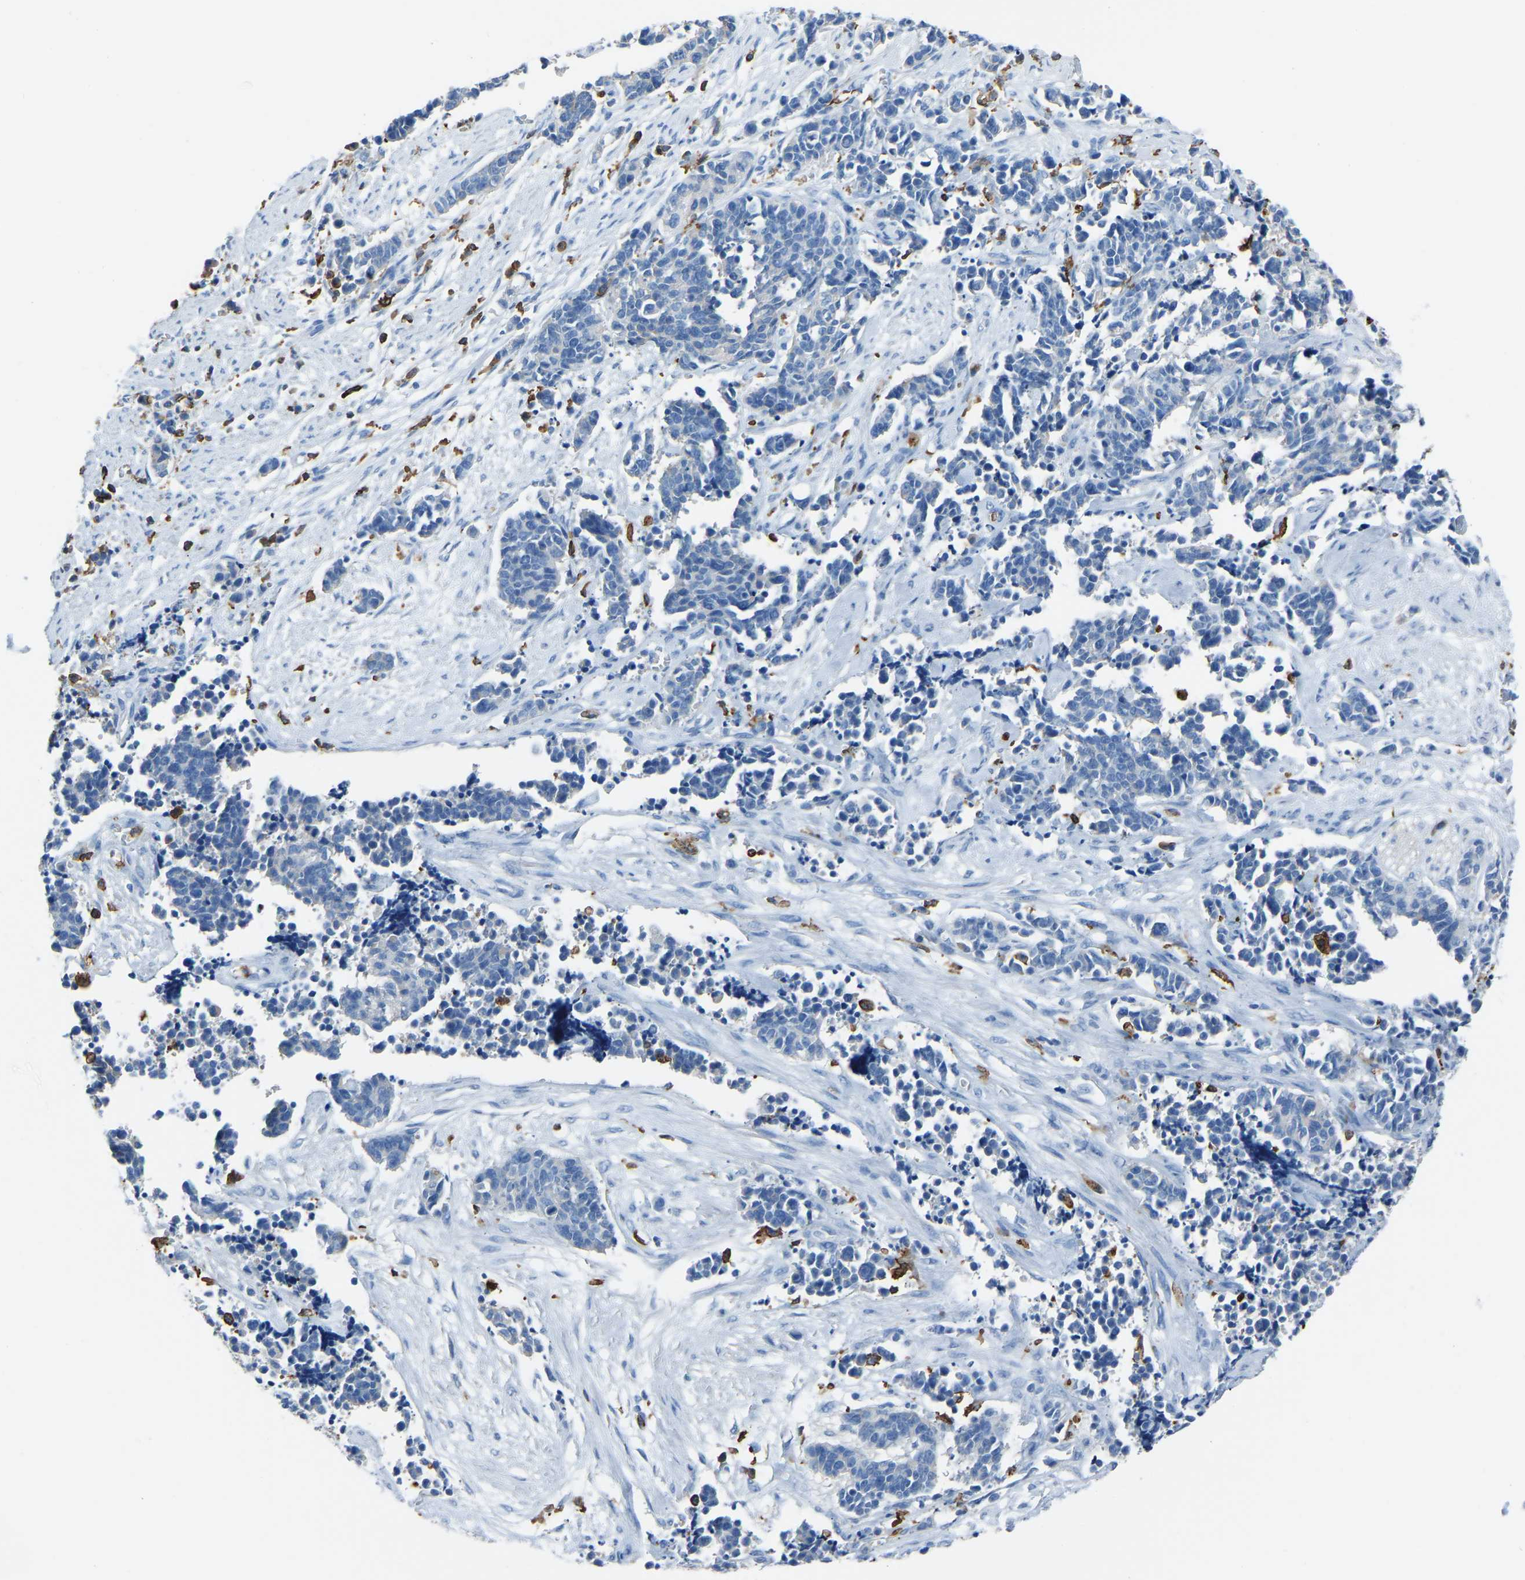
{"staining": {"intensity": "negative", "quantity": "none", "location": "none"}, "tissue": "cervical cancer", "cell_type": "Tumor cells", "image_type": "cancer", "snomed": [{"axis": "morphology", "description": "Squamous cell carcinoma, NOS"}, {"axis": "topography", "description": "Cervix"}], "caption": "Cervical squamous cell carcinoma was stained to show a protein in brown. There is no significant positivity in tumor cells. Brightfield microscopy of immunohistochemistry (IHC) stained with DAB (brown) and hematoxylin (blue), captured at high magnification.", "gene": "LSP1", "patient": {"sex": "female", "age": 35}}